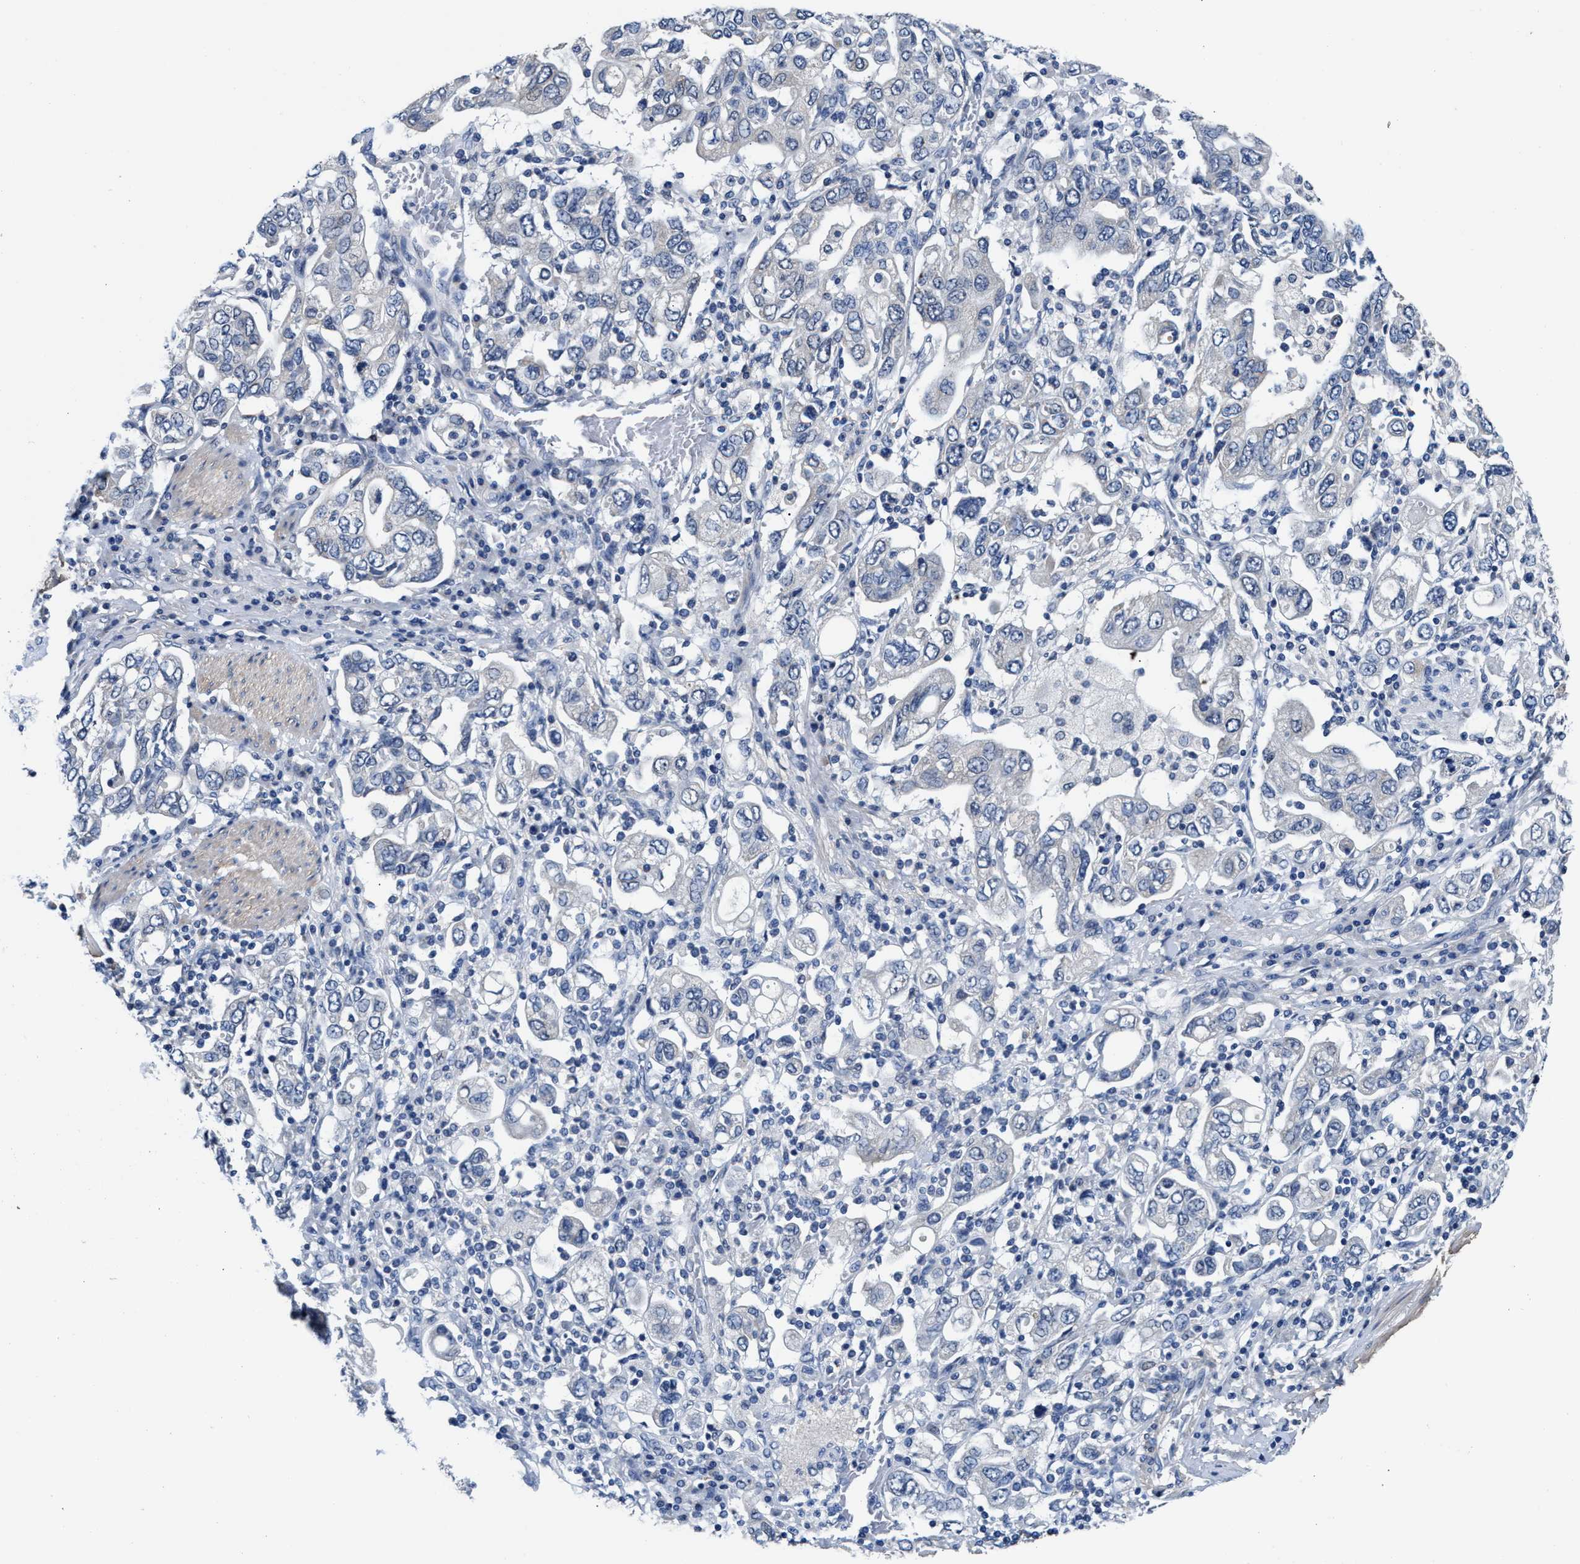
{"staining": {"intensity": "negative", "quantity": "none", "location": "none"}, "tissue": "stomach cancer", "cell_type": "Tumor cells", "image_type": "cancer", "snomed": [{"axis": "morphology", "description": "Adenocarcinoma, NOS"}, {"axis": "topography", "description": "Stomach, upper"}], "caption": "This is an immunohistochemistry (IHC) image of stomach cancer (adenocarcinoma). There is no positivity in tumor cells.", "gene": "MYH3", "patient": {"sex": "male", "age": 62}}